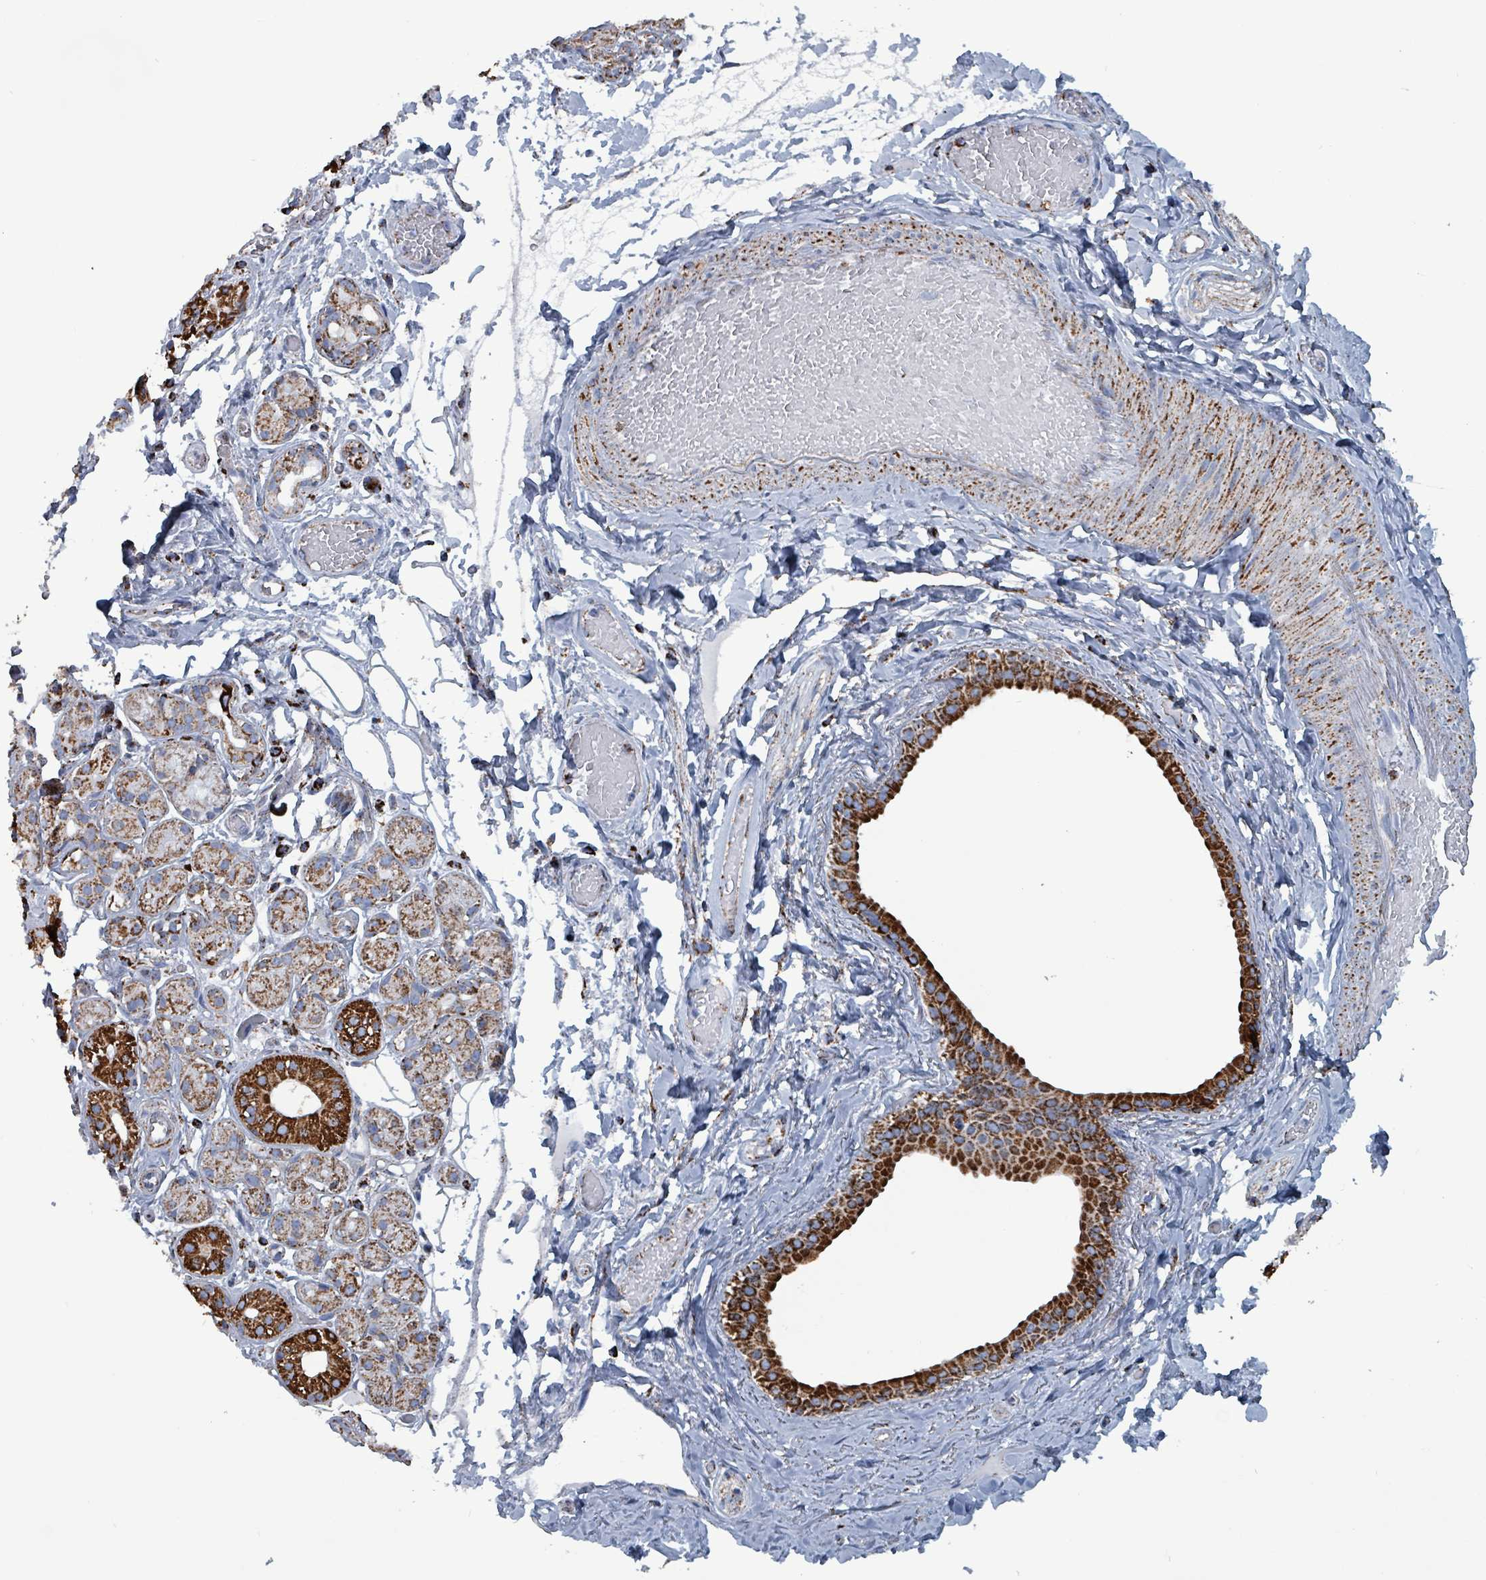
{"staining": {"intensity": "strong", "quantity": ">75%", "location": "cytoplasmic/membranous"}, "tissue": "salivary gland", "cell_type": "Glandular cells", "image_type": "normal", "snomed": [{"axis": "morphology", "description": "Normal tissue, NOS"}, {"axis": "topography", "description": "Salivary gland"}], "caption": "Salivary gland stained with a protein marker exhibits strong staining in glandular cells.", "gene": "IDH3B", "patient": {"sex": "male", "age": 82}}